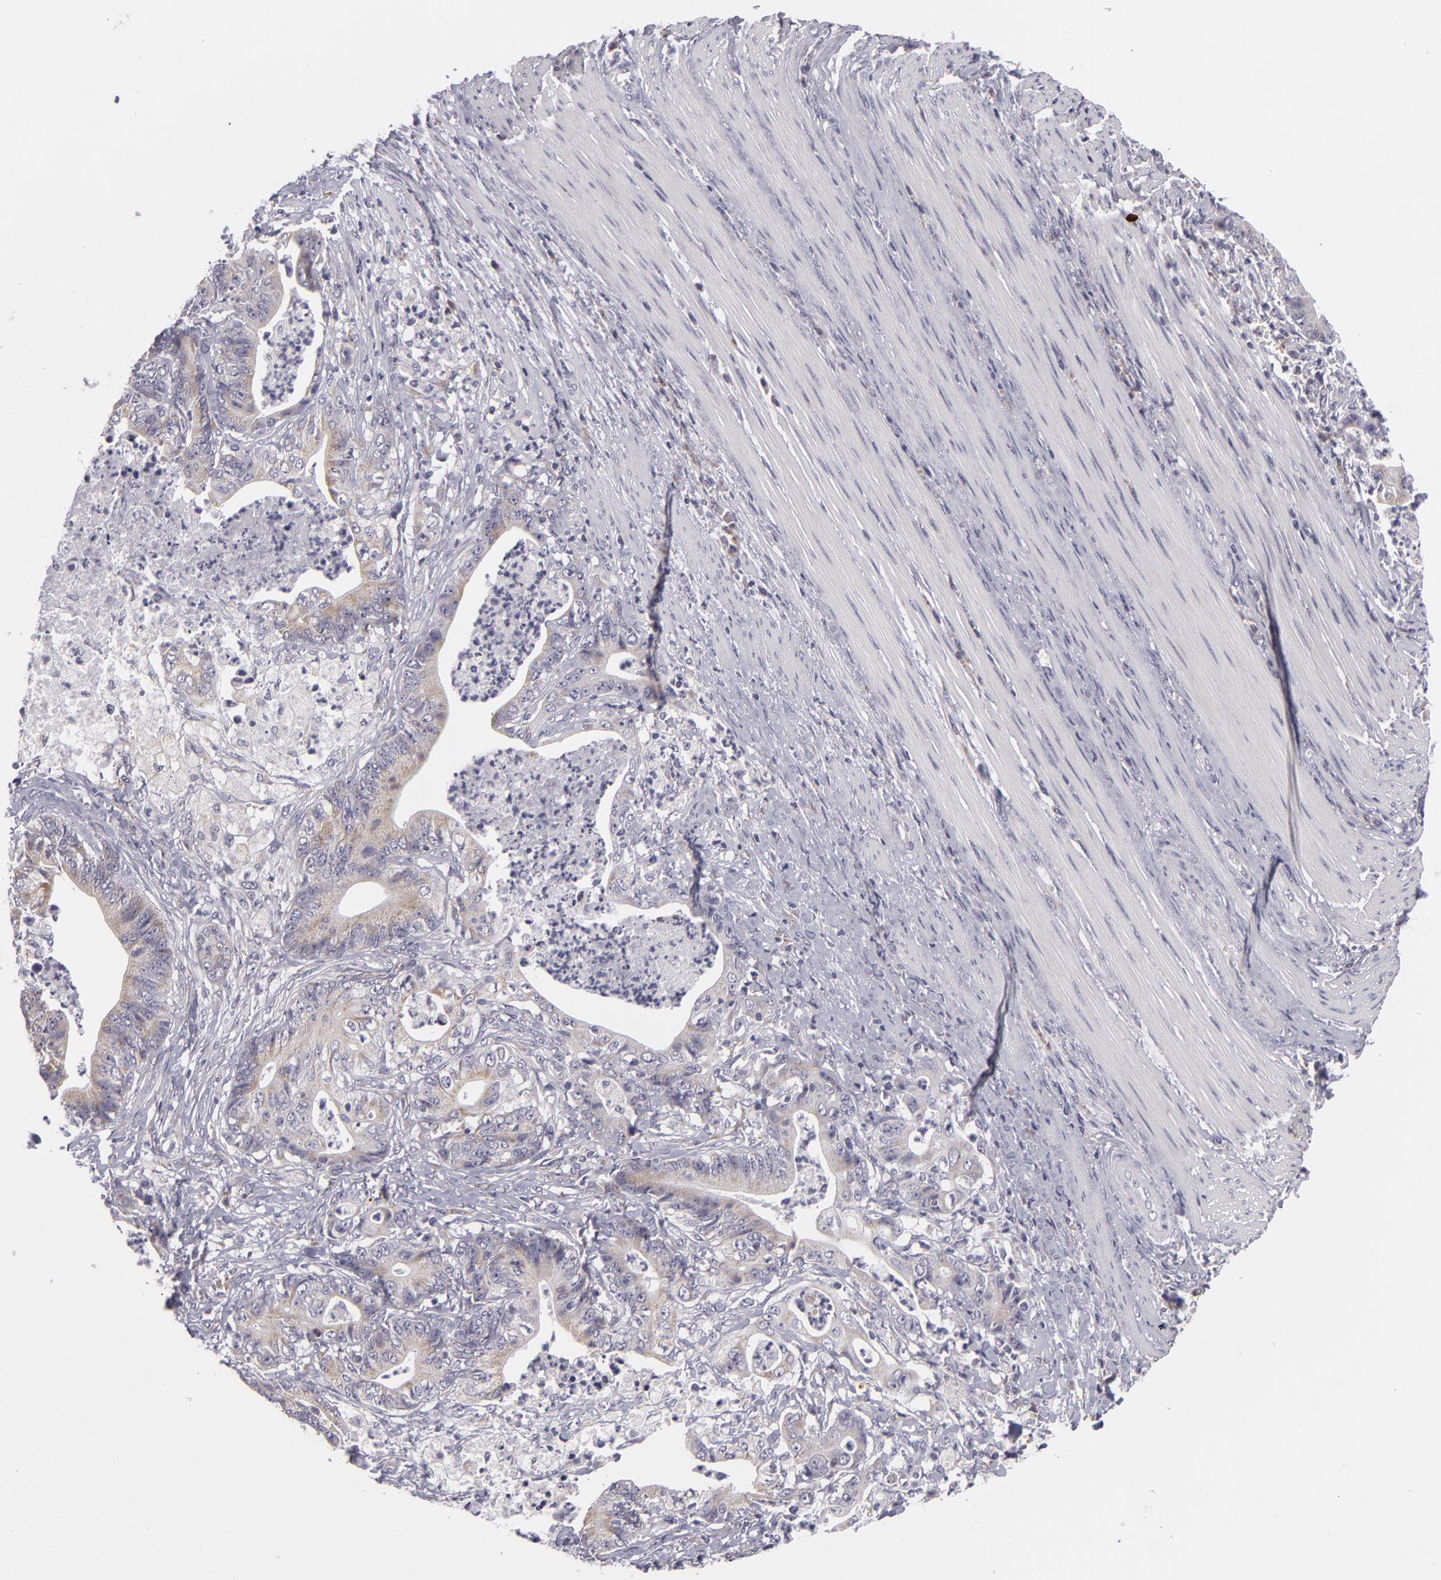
{"staining": {"intensity": "weak", "quantity": "<25%", "location": "cytoplasmic/membranous"}, "tissue": "stomach cancer", "cell_type": "Tumor cells", "image_type": "cancer", "snomed": [{"axis": "morphology", "description": "Adenocarcinoma, NOS"}, {"axis": "topography", "description": "Stomach, lower"}], "caption": "This is an immunohistochemistry histopathology image of adenocarcinoma (stomach). There is no staining in tumor cells.", "gene": "ATP2B3", "patient": {"sex": "female", "age": 86}}